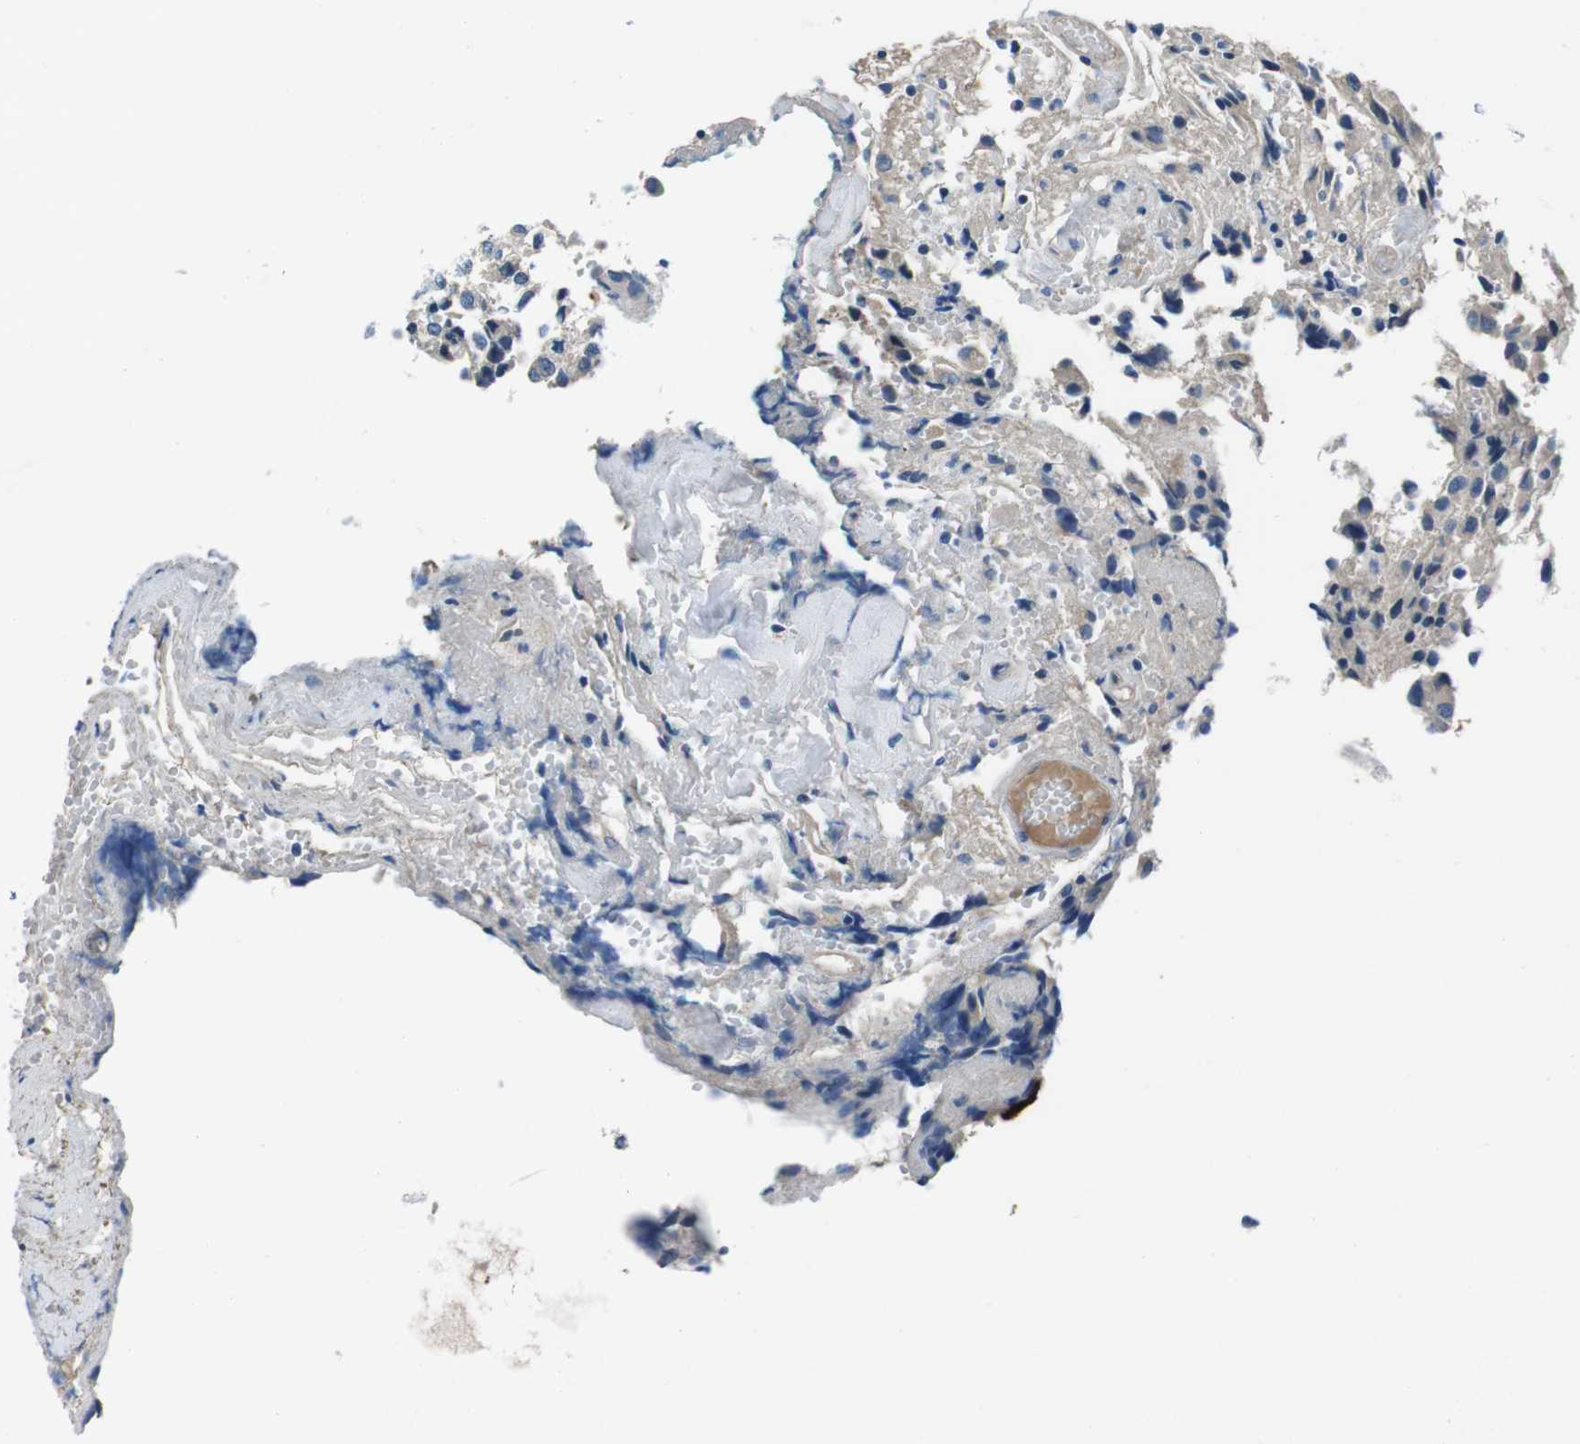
{"staining": {"intensity": "weak", "quantity": "<25%", "location": "cytoplasmic/membranous"}, "tissue": "glioma", "cell_type": "Tumor cells", "image_type": "cancer", "snomed": [{"axis": "morphology", "description": "Glioma, malignant, High grade"}, {"axis": "topography", "description": "Brain"}], "caption": "There is no significant expression in tumor cells of glioma.", "gene": "CASQ1", "patient": {"sex": "male", "age": 32}}